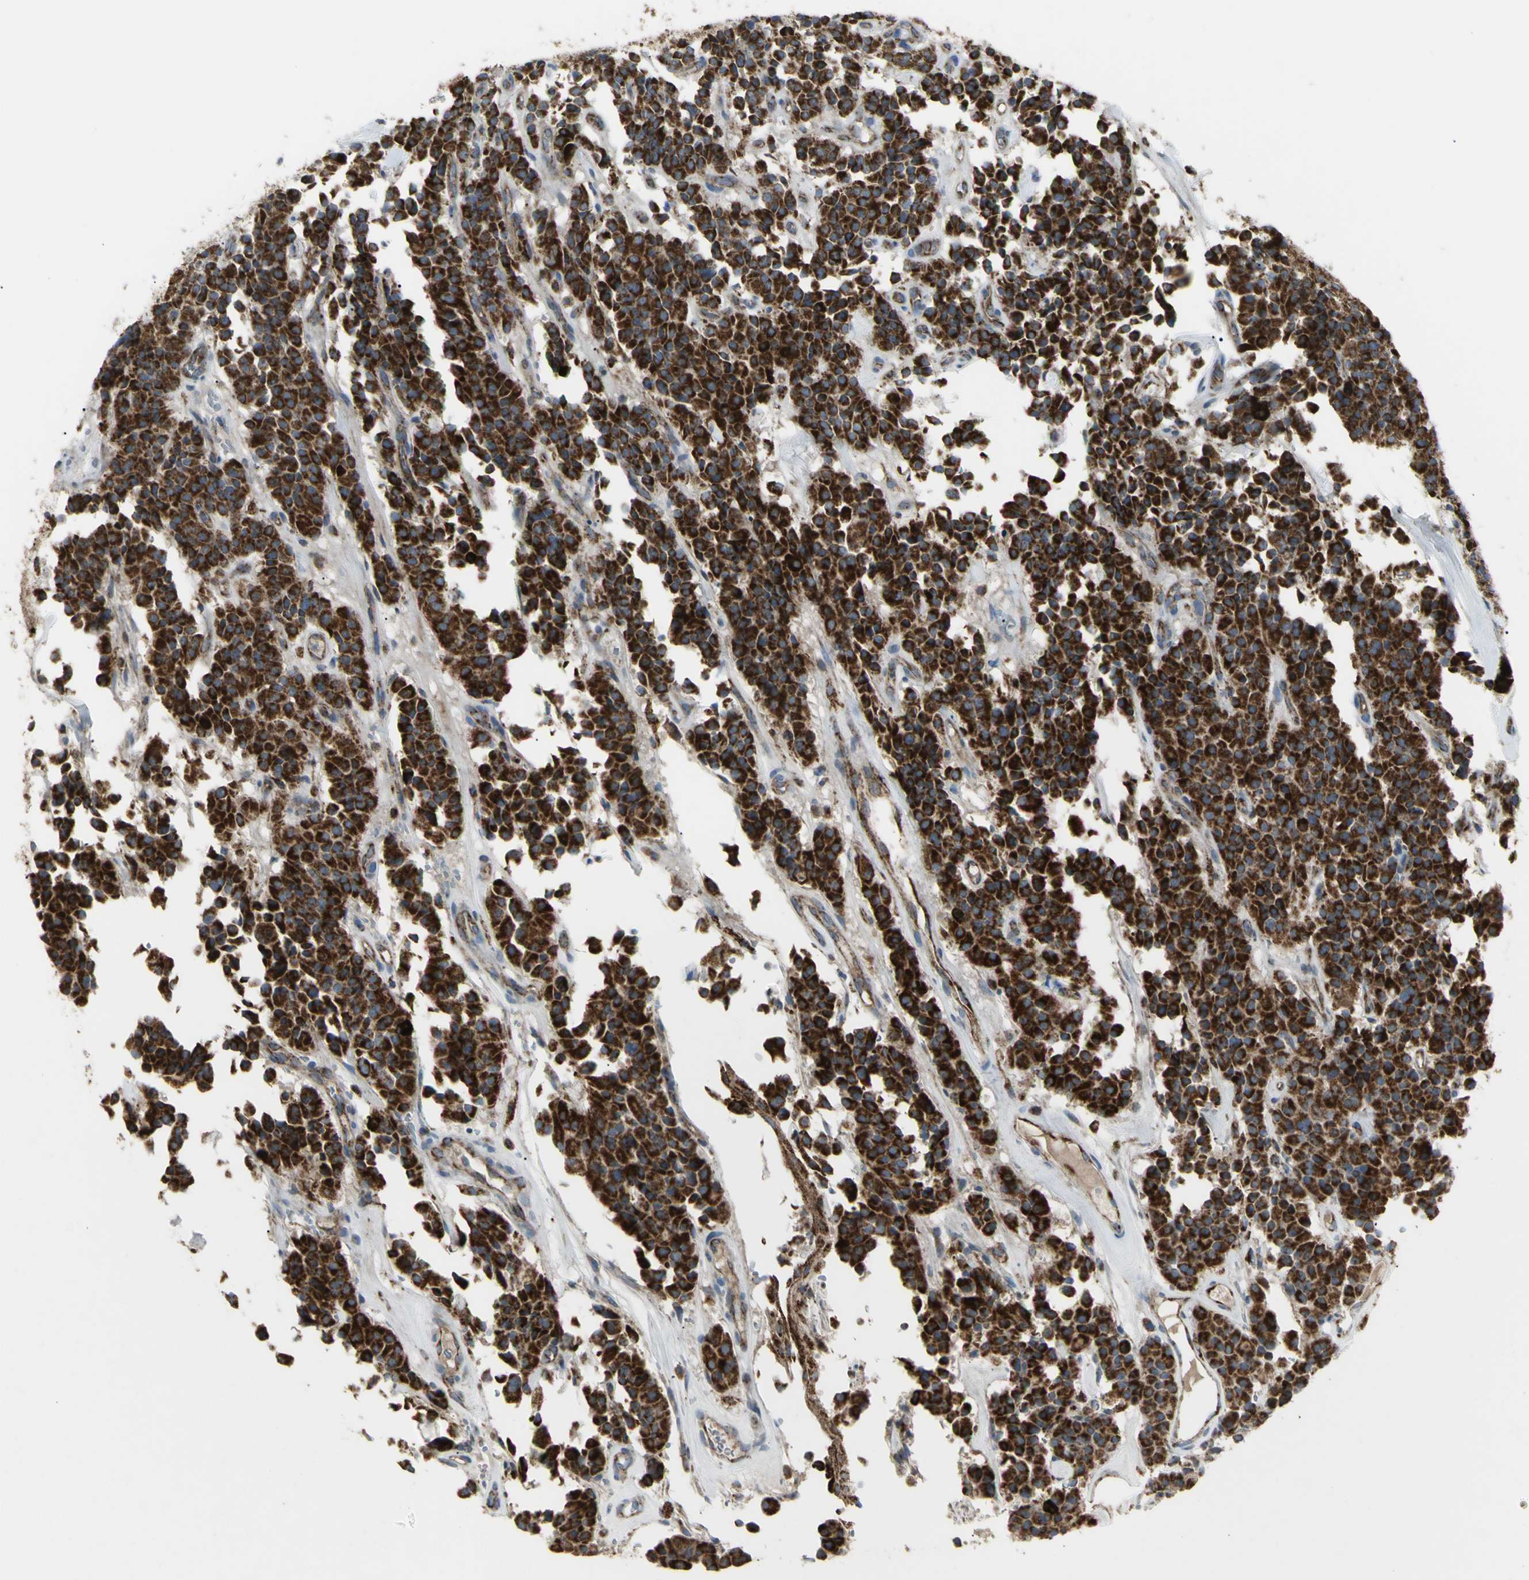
{"staining": {"intensity": "strong", "quantity": ">75%", "location": "cytoplasmic/membranous"}, "tissue": "carcinoid", "cell_type": "Tumor cells", "image_type": "cancer", "snomed": [{"axis": "morphology", "description": "Carcinoid, malignant, NOS"}, {"axis": "topography", "description": "Lung"}], "caption": "A high-resolution image shows immunohistochemistry staining of carcinoid, which shows strong cytoplasmic/membranous staining in approximately >75% of tumor cells. (DAB IHC, brown staining for protein, blue staining for nuclei).", "gene": "CYB5R1", "patient": {"sex": "male", "age": 30}}